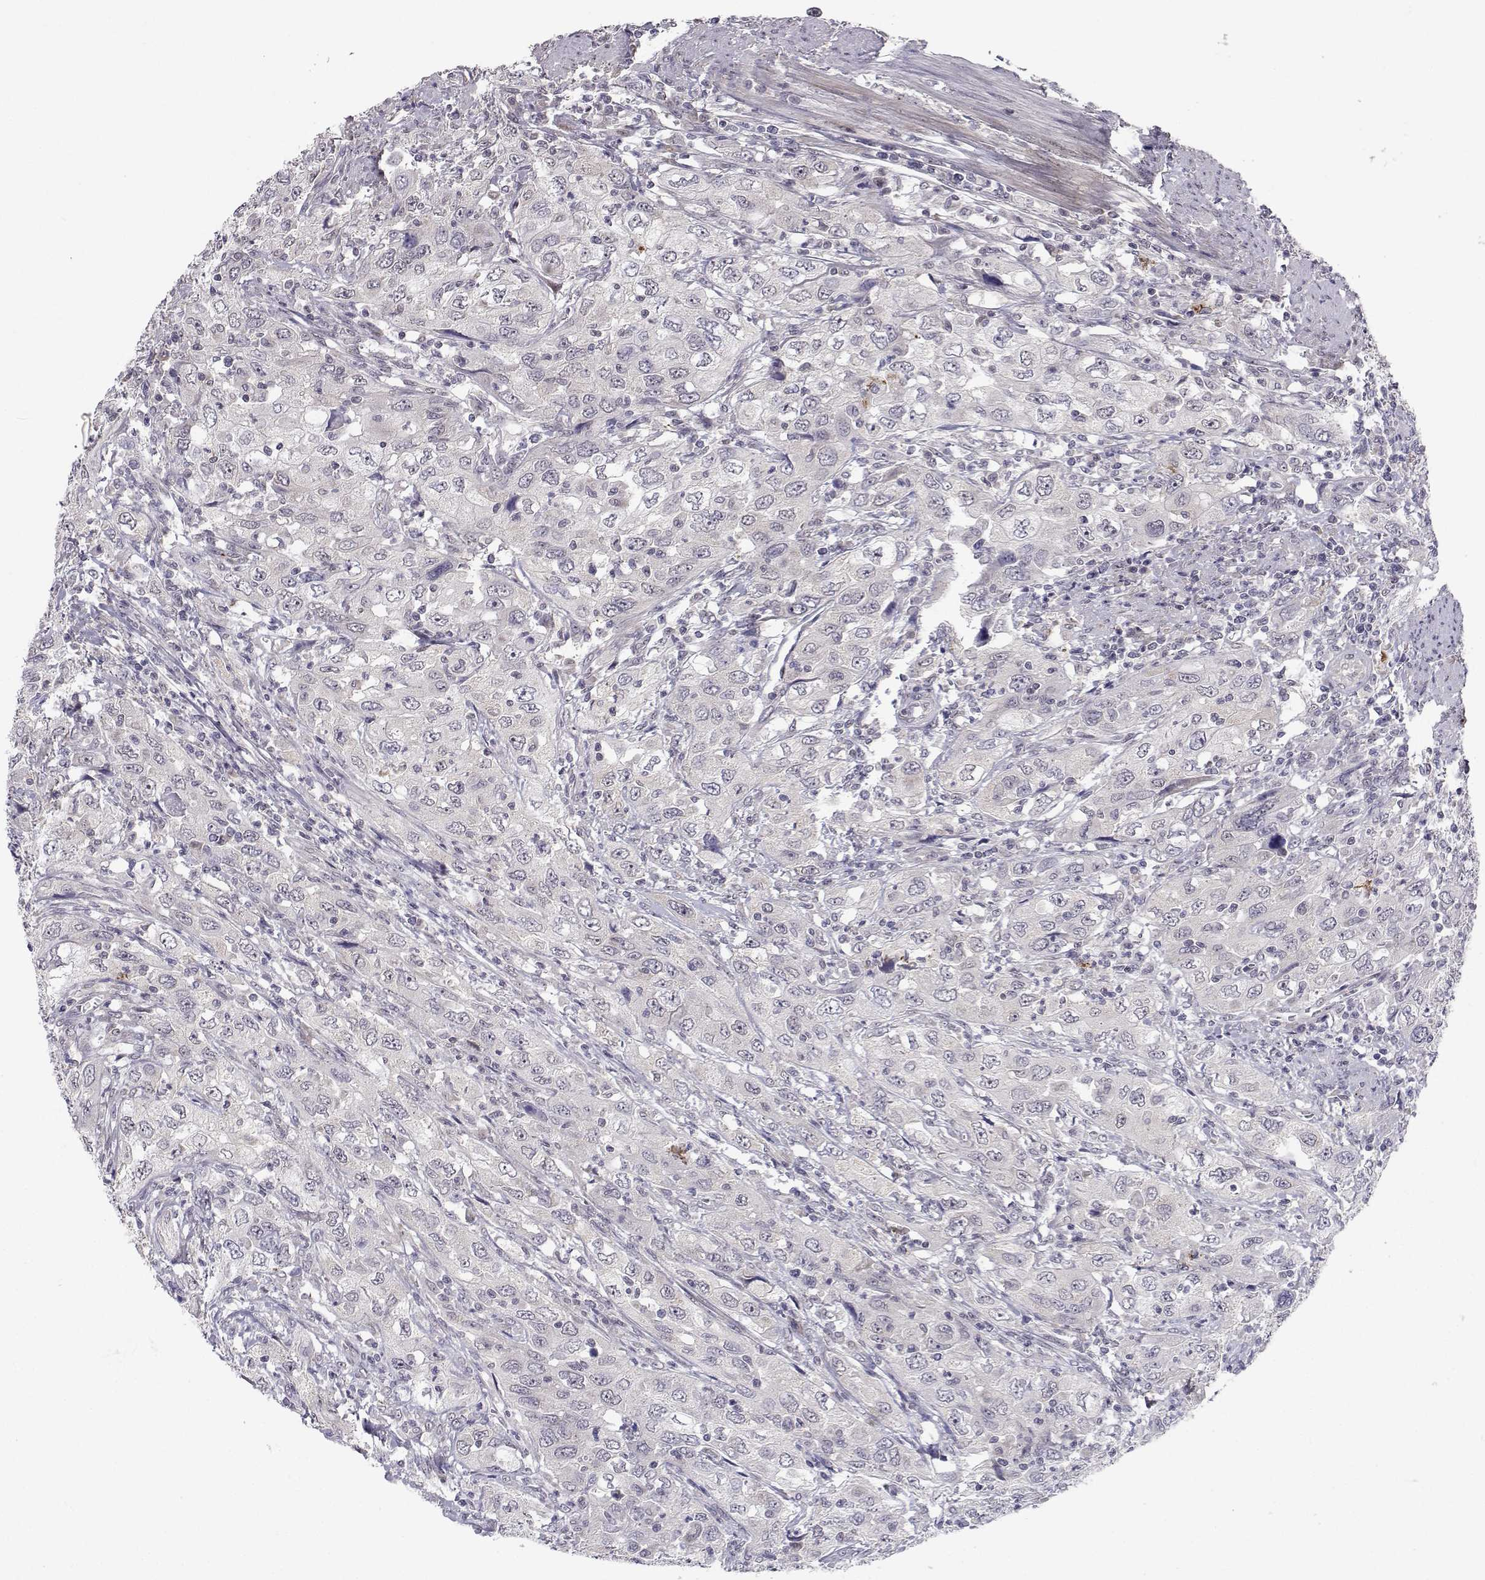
{"staining": {"intensity": "negative", "quantity": "none", "location": "none"}, "tissue": "urothelial cancer", "cell_type": "Tumor cells", "image_type": "cancer", "snomed": [{"axis": "morphology", "description": "Urothelial carcinoma, High grade"}, {"axis": "topography", "description": "Urinary bladder"}], "caption": "IHC of human high-grade urothelial carcinoma displays no staining in tumor cells.", "gene": "SLC6A3", "patient": {"sex": "male", "age": 76}}